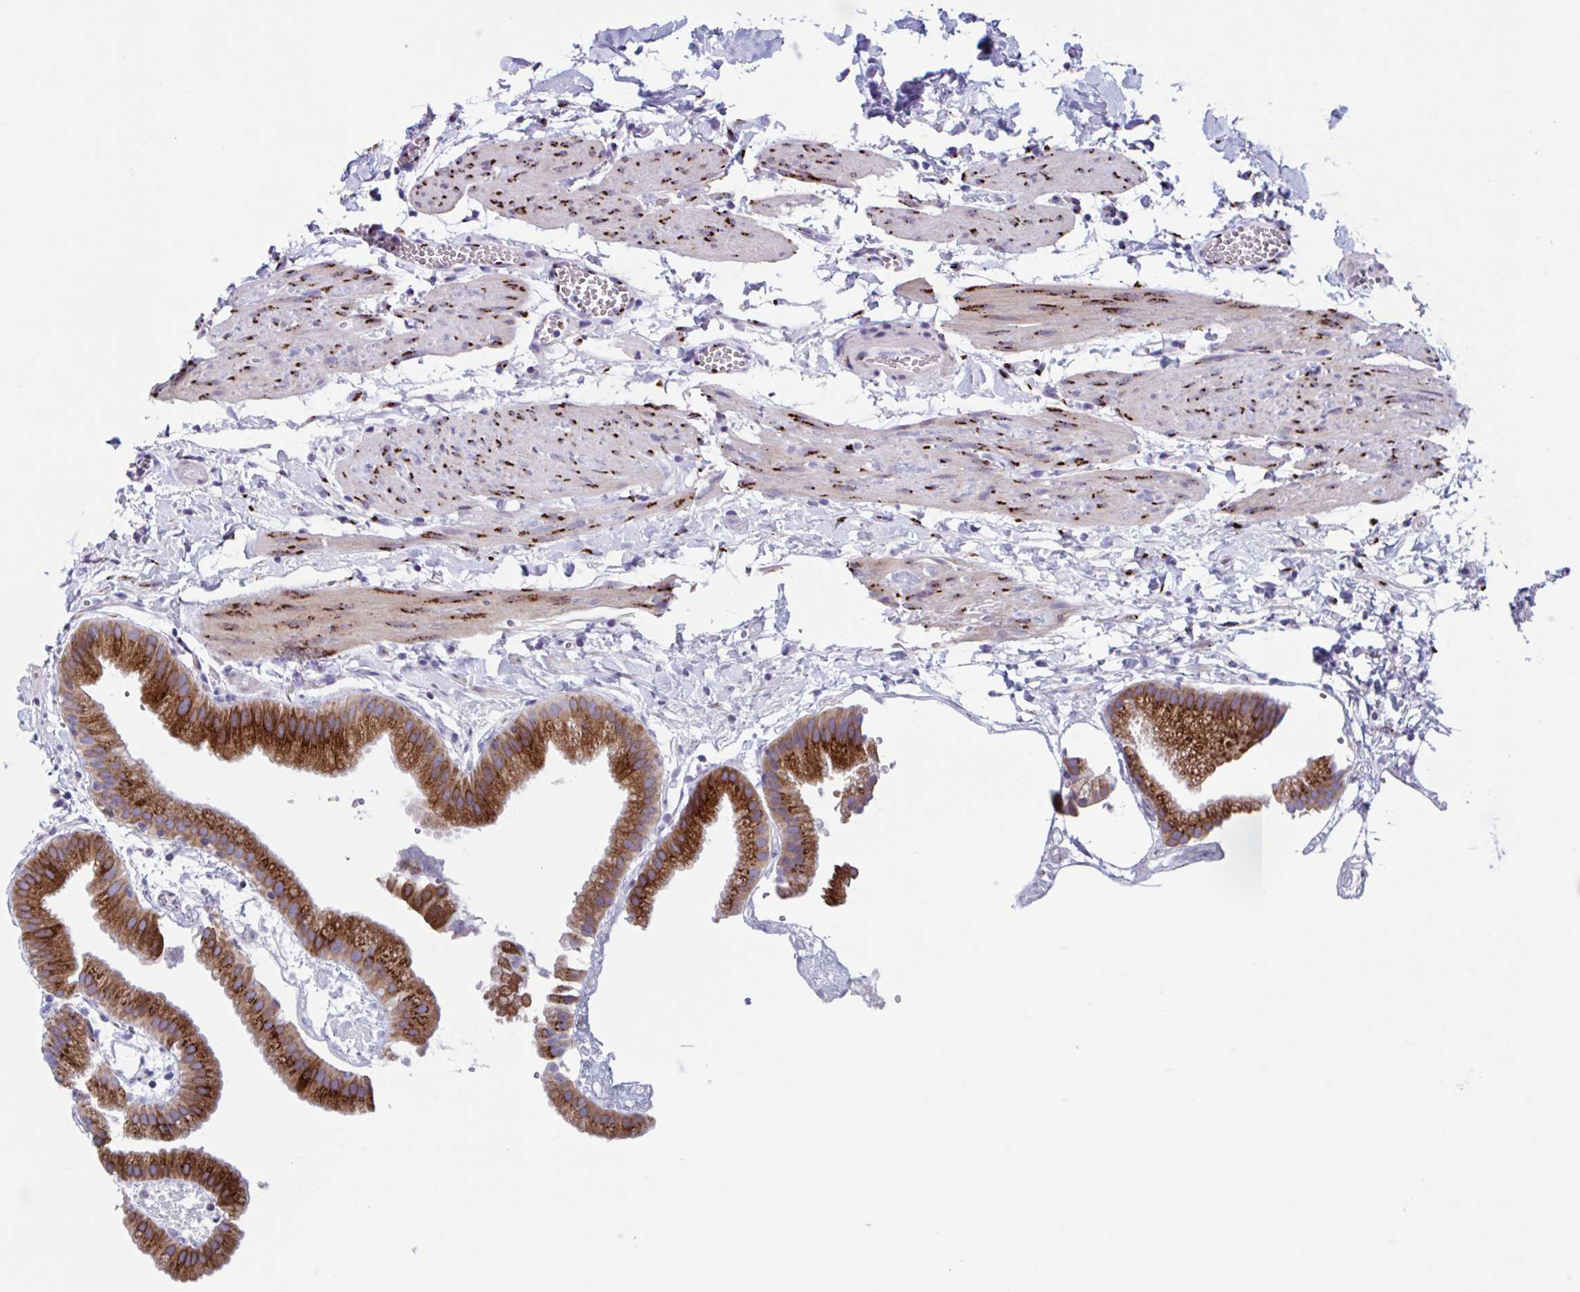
{"staining": {"intensity": "strong", "quantity": ">75%", "location": "cytoplasmic/membranous"}, "tissue": "gallbladder", "cell_type": "Glandular cells", "image_type": "normal", "snomed": [{"axis": "morphology", "description": "Normal tissue, NOS"}, {"axis": "topography", "description": "Gallbladder"}], "caption": "The immunohistochemical stain highlights strong cytoplasmic/membranous positivity in glandular cells of benign gallbladder. The protein of interest is stained brown, and the nuclei are stained in blue (DAB IHC with brightfield microscopy, high magnification).", "gene": "RFK", "patient": {"sex": "female", "age": 63}}